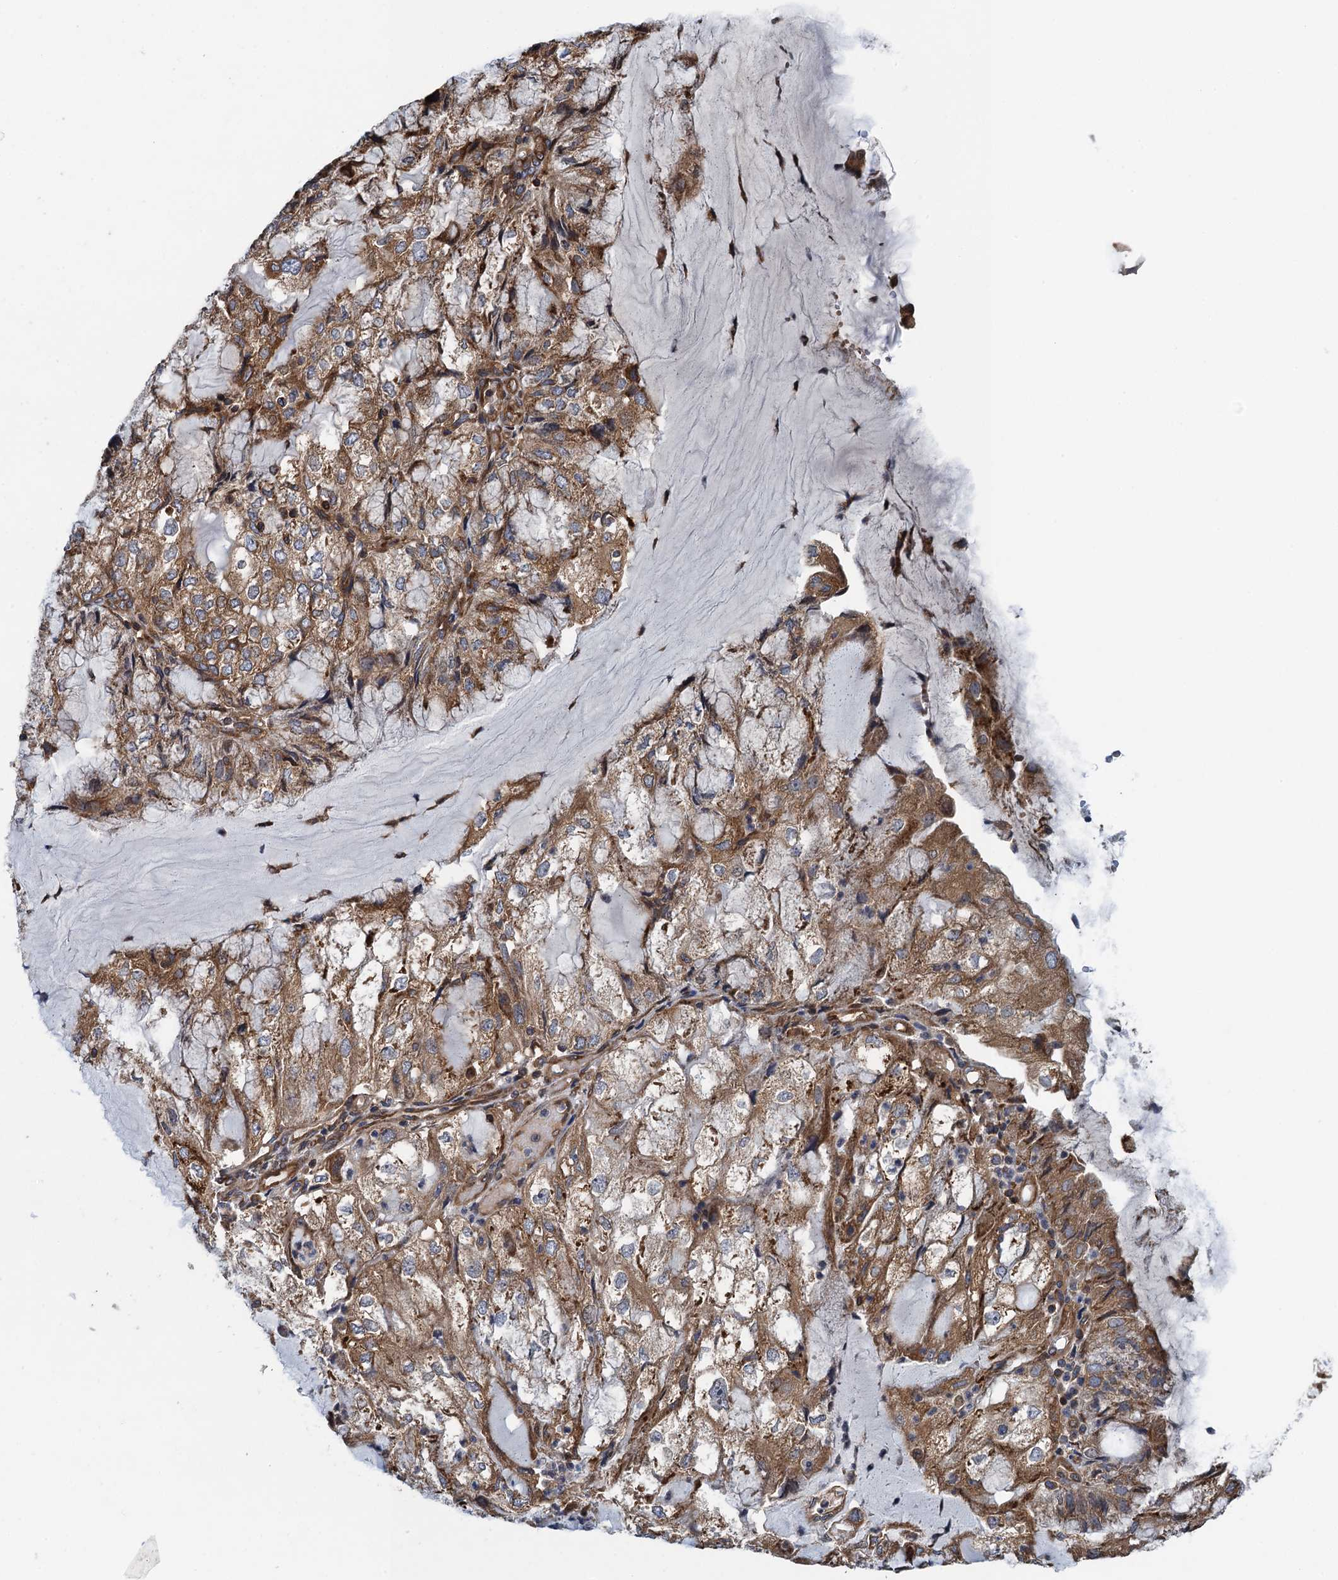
{"staining": {"intensity": "moderate", "quantity": ">75%", "location": "cytoplasmic/membranous"}, "tissue": "endometrial cancer", "cell_type": "Tumor cells", "image_type": "cancer", "snomed": [{"axis": "morphology", "description": "Adenocarcinoma, NOS"}, {"axis": "topography", "description": "Endometrium"}], "caption": "IHC (DAB) staining of adenocarcinoma (endometrial) shows moderate cytoplasmic/membranous protein staining in about >75% of tumor cells.", "gene": "MDM1", "patient": {"sex": "female", "age": 81}}